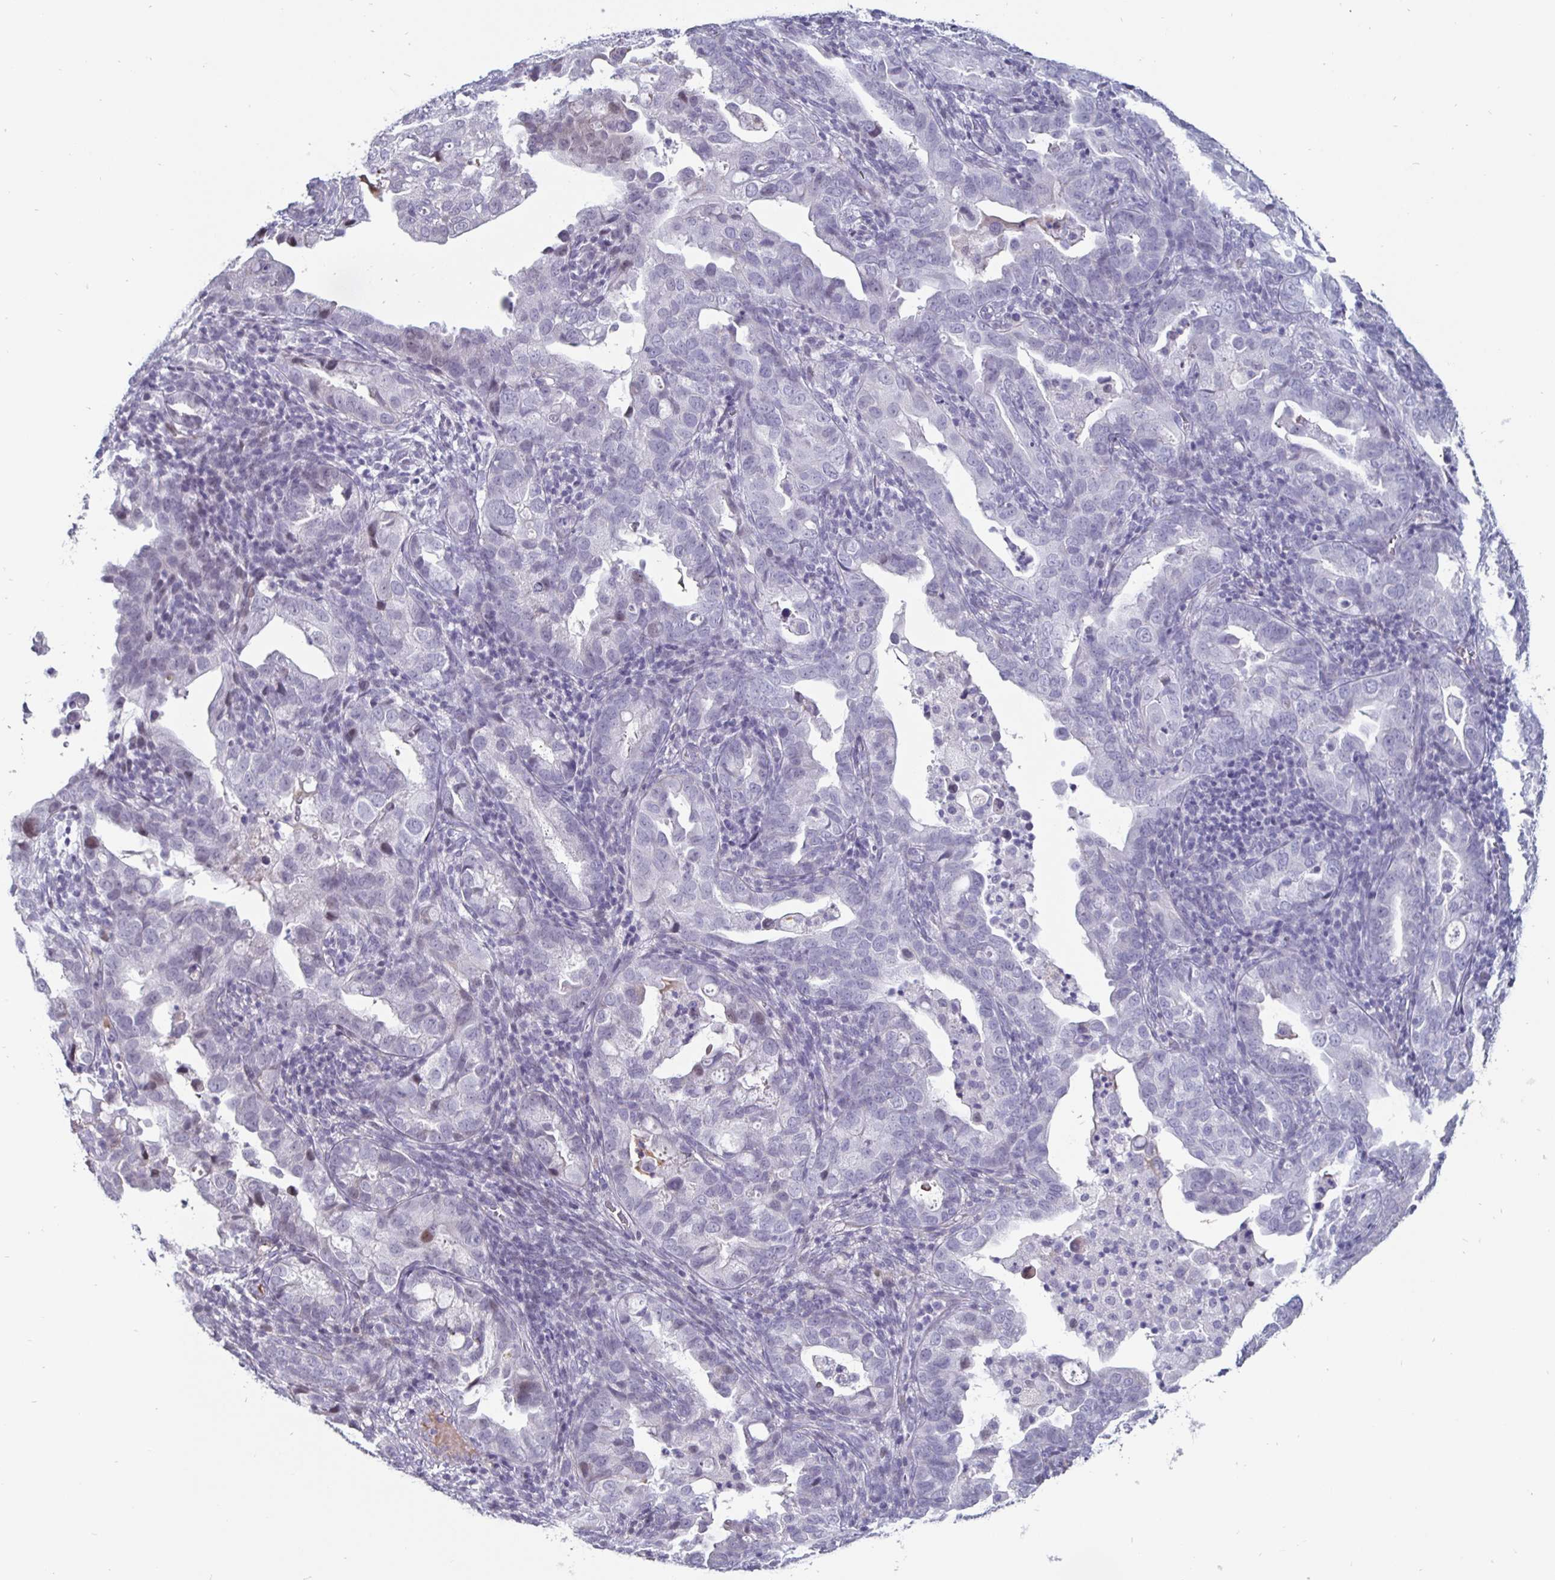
{"staining": {"intensity": "negative", "quantity": "none", "location": "none"}, "tissue": "endometrial cancer", "cell_type": "Tumor cells", "image_type": "cancer", "snomed": [{"axis": "morphology", "description": "Adenocarcinoma, NOS"}, {"axis": "topography", "description": "Endometrium"}], "caption": "A high-resolution micrograph shows immunohistochemistry staining of adenocarcinoma (endometrial), which shows no significant staining in tumor cells.", "gene": "OOSP2", "patient": {"sex": "female", "age": 57}}